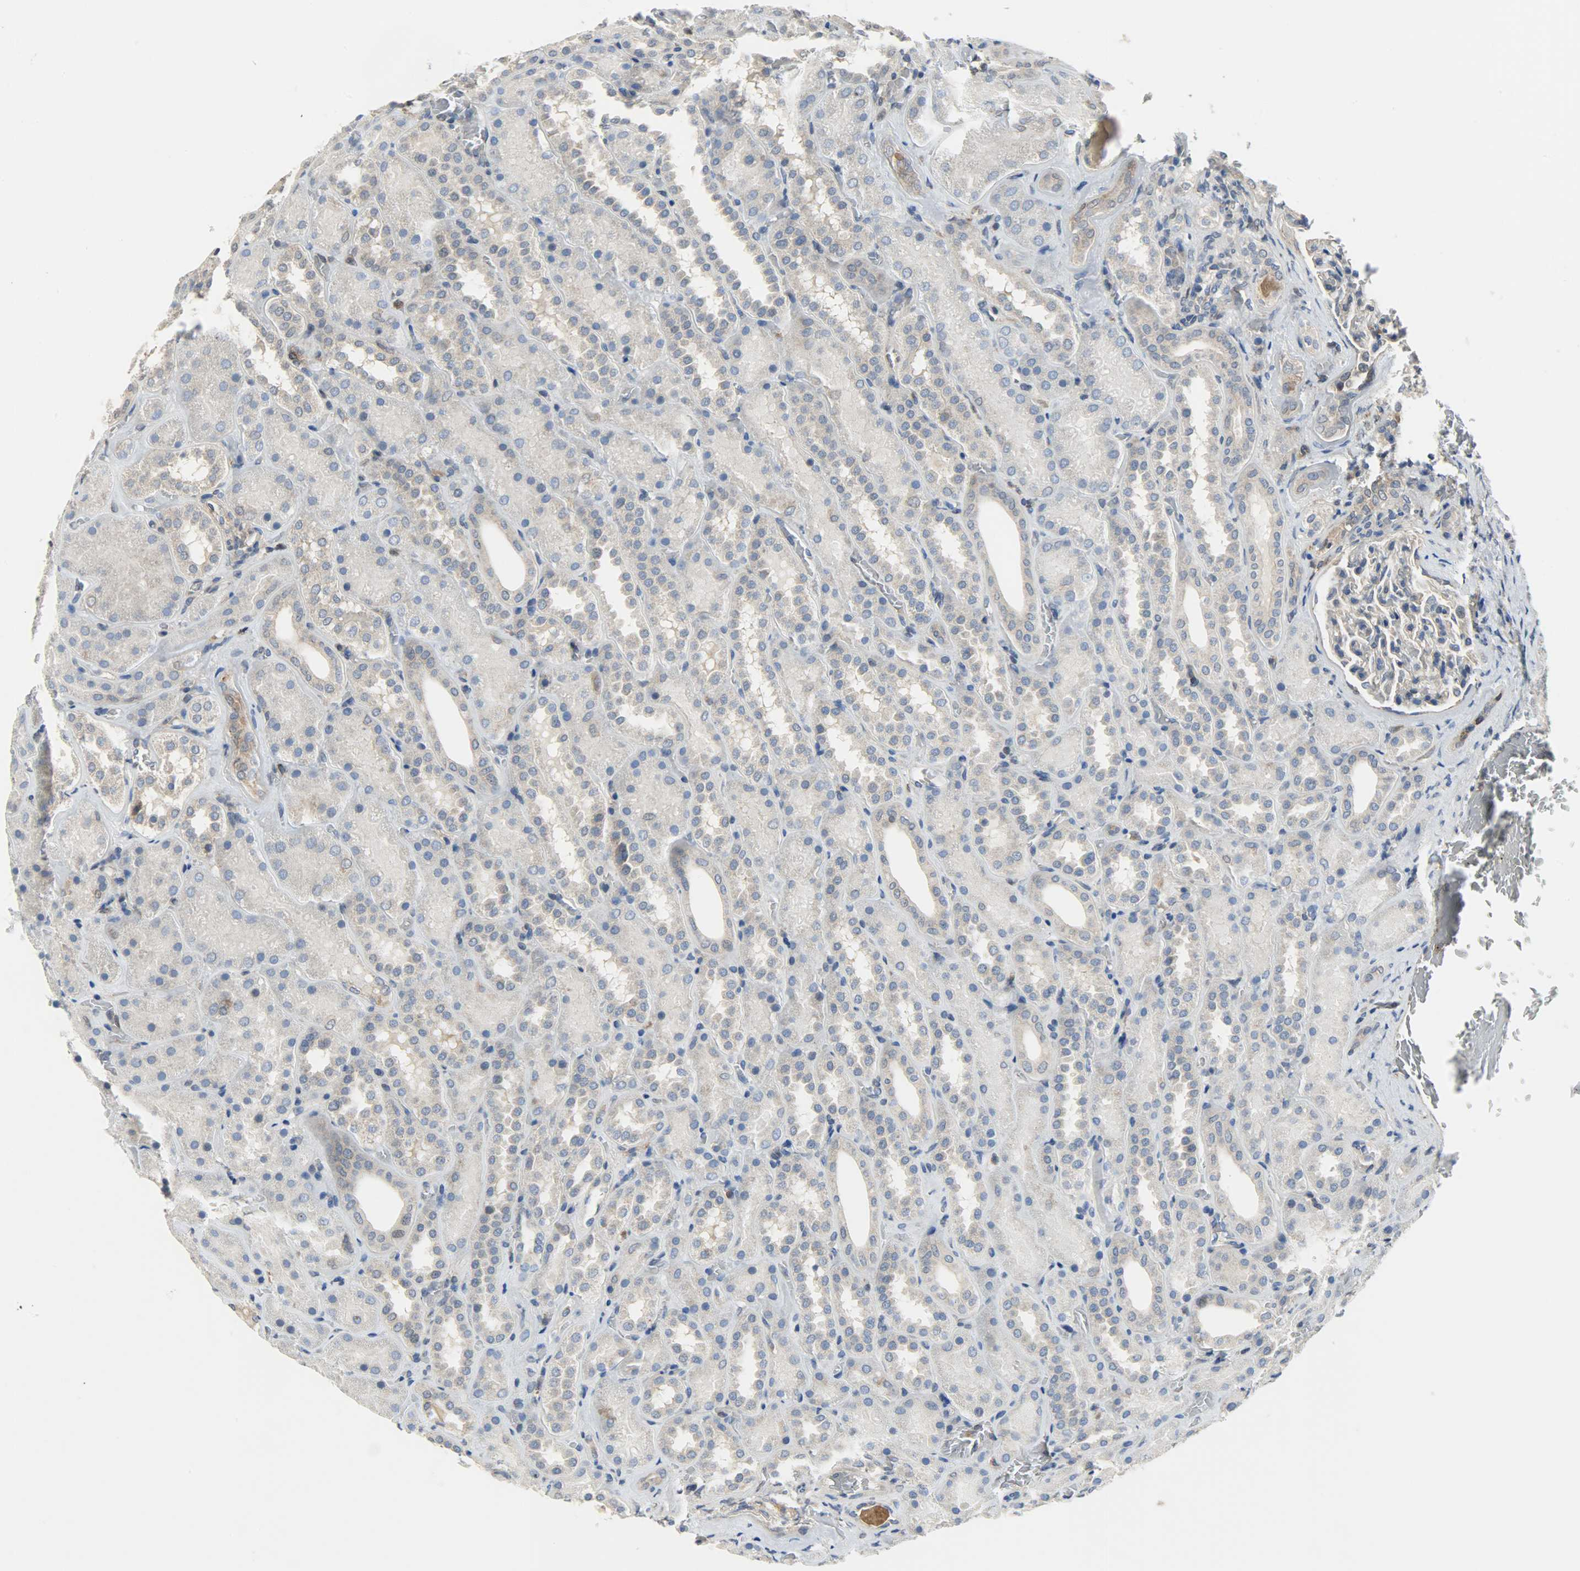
{"staining": {"intensity": "weak", "quantity": "25%-75%", "location": "cytoplasmic/membranous"}, "tissue": "kidney", "cell_type": "Cells in glomeruli", "image_type": "normal", "snomed": [{"axis": "morphology", "description": "Normal tissue, NOS"}, {"axis": "topography", "description": "Kidney"}], "caption": "Weak cytoplasmic/membranous protein expression is appreciated in about 25%-75% of cells in glomeruli in kidney. (brown staining indicates protein expression, while blue staining denotes nuclei).", "gene": "TRIM21", "patient": {"sex": "male", "age": 28}}